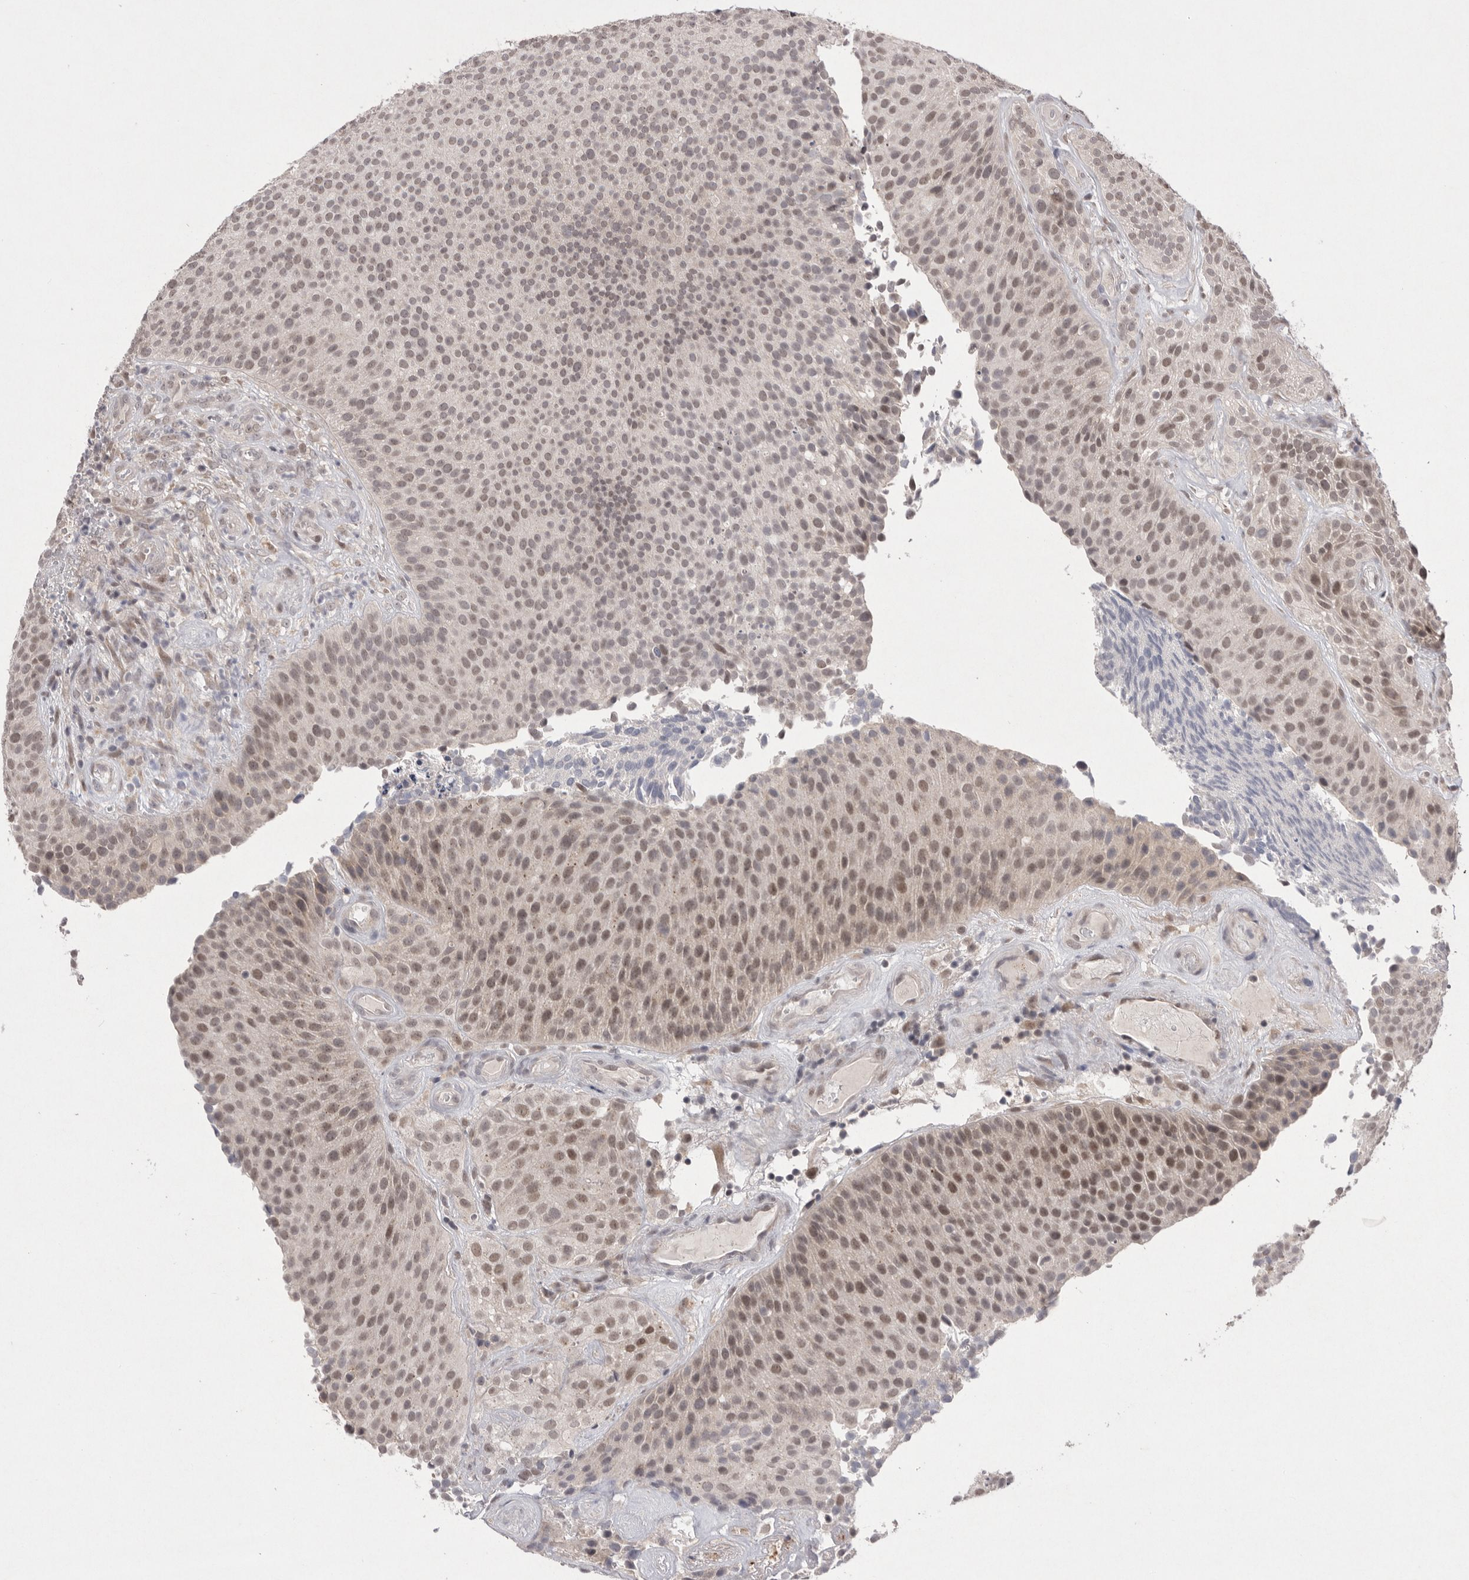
{"staining": {"intensity": "moderate", "quantity": ">75%", "location": "nuclear"}, "tissue": "urothelial cancer", "cell_type": "Tumor cells", "image_type": "cancer", "snomed": [{"axis": "morphology", "description": "Urothelial carcinoma, Low grade"}, {"axis": "topography", "description": "Urinary bladder"}], "caption": "Urothelial cancer was stained to show a protein in brown. There is medium levels of moderate nuclear expression in about >75% of tumor cells.", "gene": "HUS1", "patient": {"sex": "male", "age": 86}}